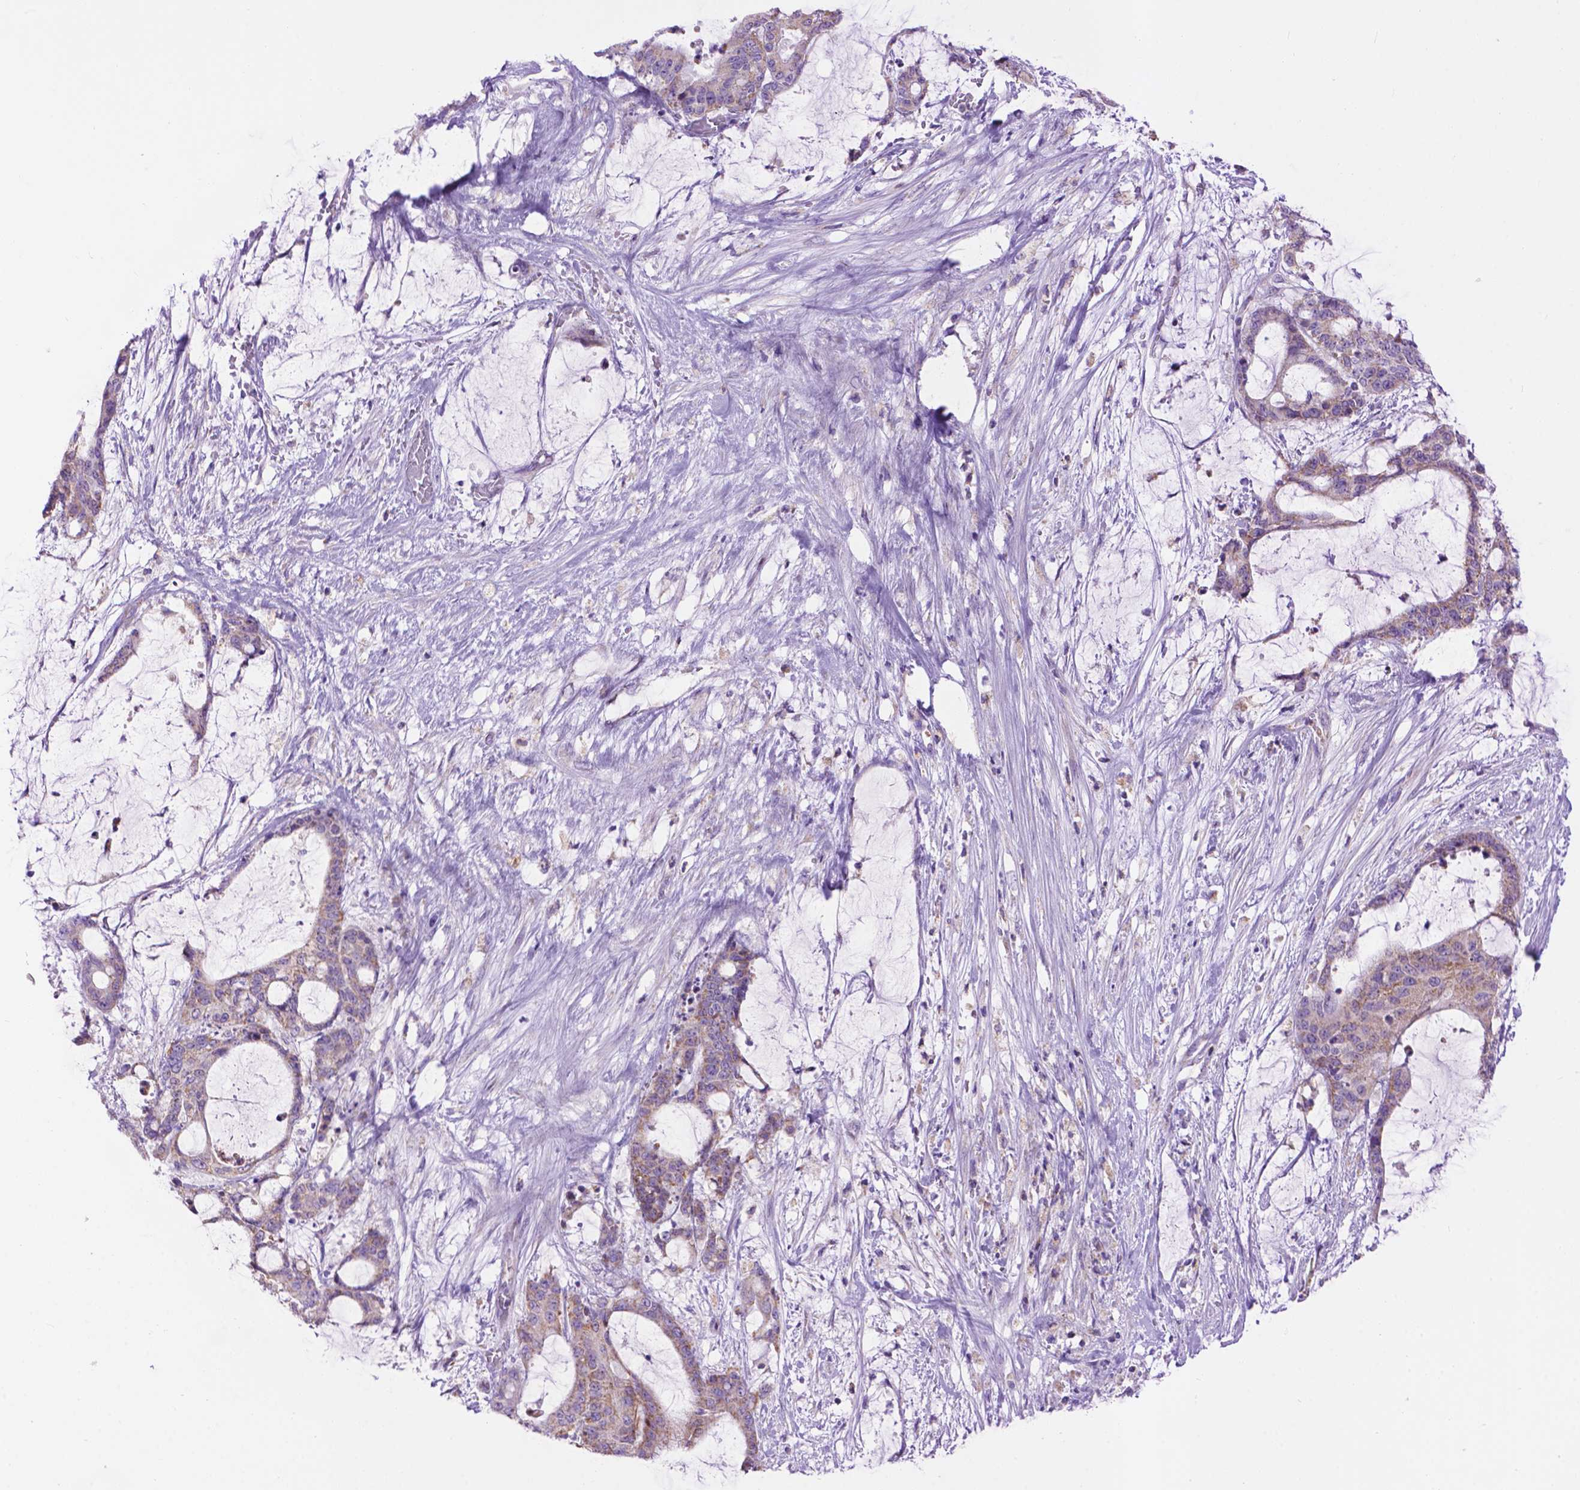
{"staining": {"intensity": "moderate", "quantity": "25%-75%", "location": "cytoplasmic/membranous"}, "tissue": "liver cancer", "cell_type": "Tumor cells", "image_type": "cancer", "snomed": [{"axis": "morphology", "description": "Normal tissue, NOS"}, {"axis": "morphology", "description": "Cholangiocarcinoma"}, {"axis": "topography", "description": "Liver"}, {"axis": "topography", "description": "Peripheral nerve tissue"}], "caption": "Human cholangiocarcinoma (liver) stained with a protein marker displays moderate staining in tumor cells.", "gene": "PYCR3", "patient": {"sex": "female", "age": 73}}